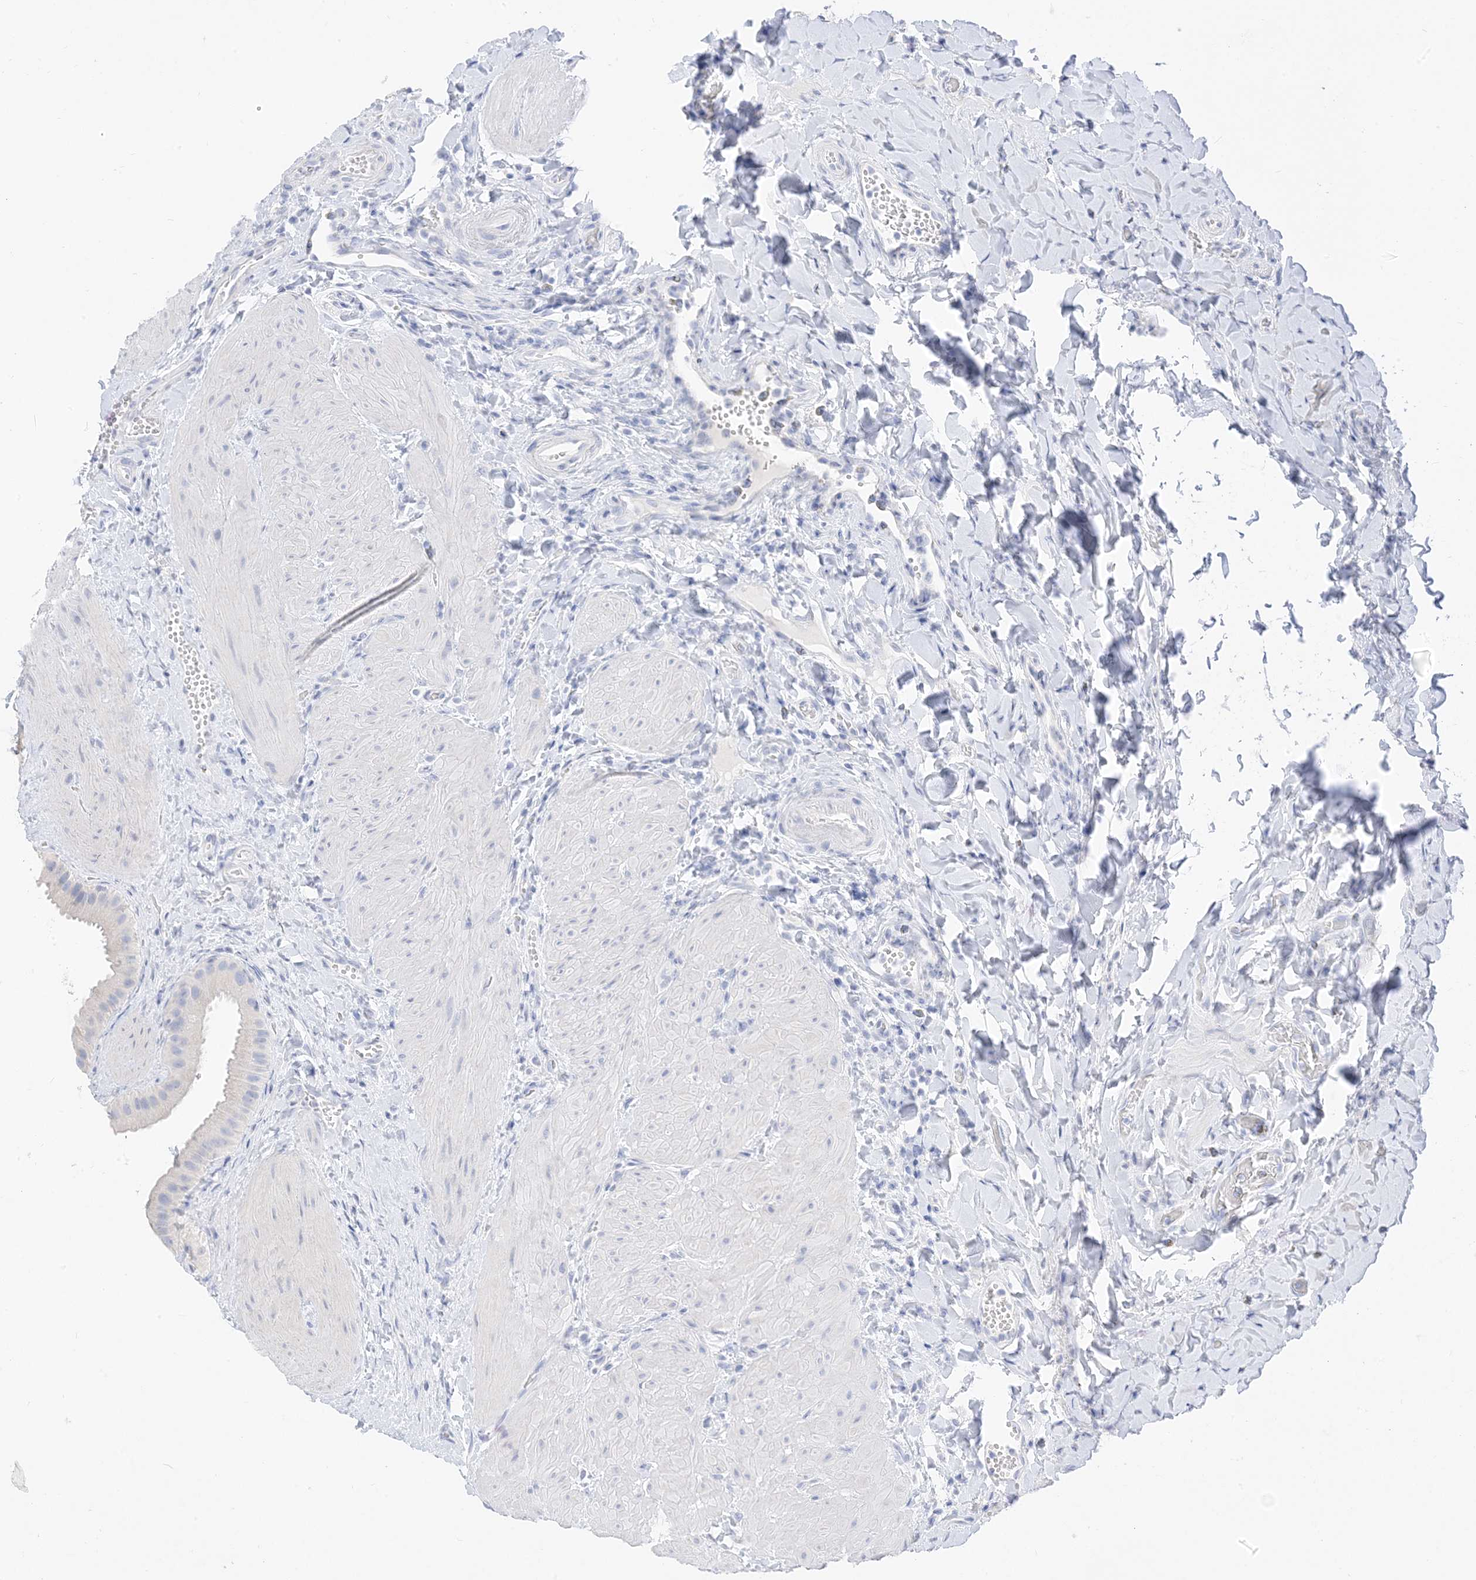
{"staining": {"intensity": "negative", "quantity": "none", "location": "none"}, "tissue": "gallbladder", "cell_type": "Glandular cells", "image_type": "normal", "snomed": [{"axis": "morphology", "description": "Normal tissue, NOS"}, {"axis": "topography", "description": "Gallbladder"}], "caption": "This is an IHC histopathology image of benign human gallbladder. There is no expression in glandular cells.", "gene": "MUC17", "patient": {"sex": "male", "age": 55}}